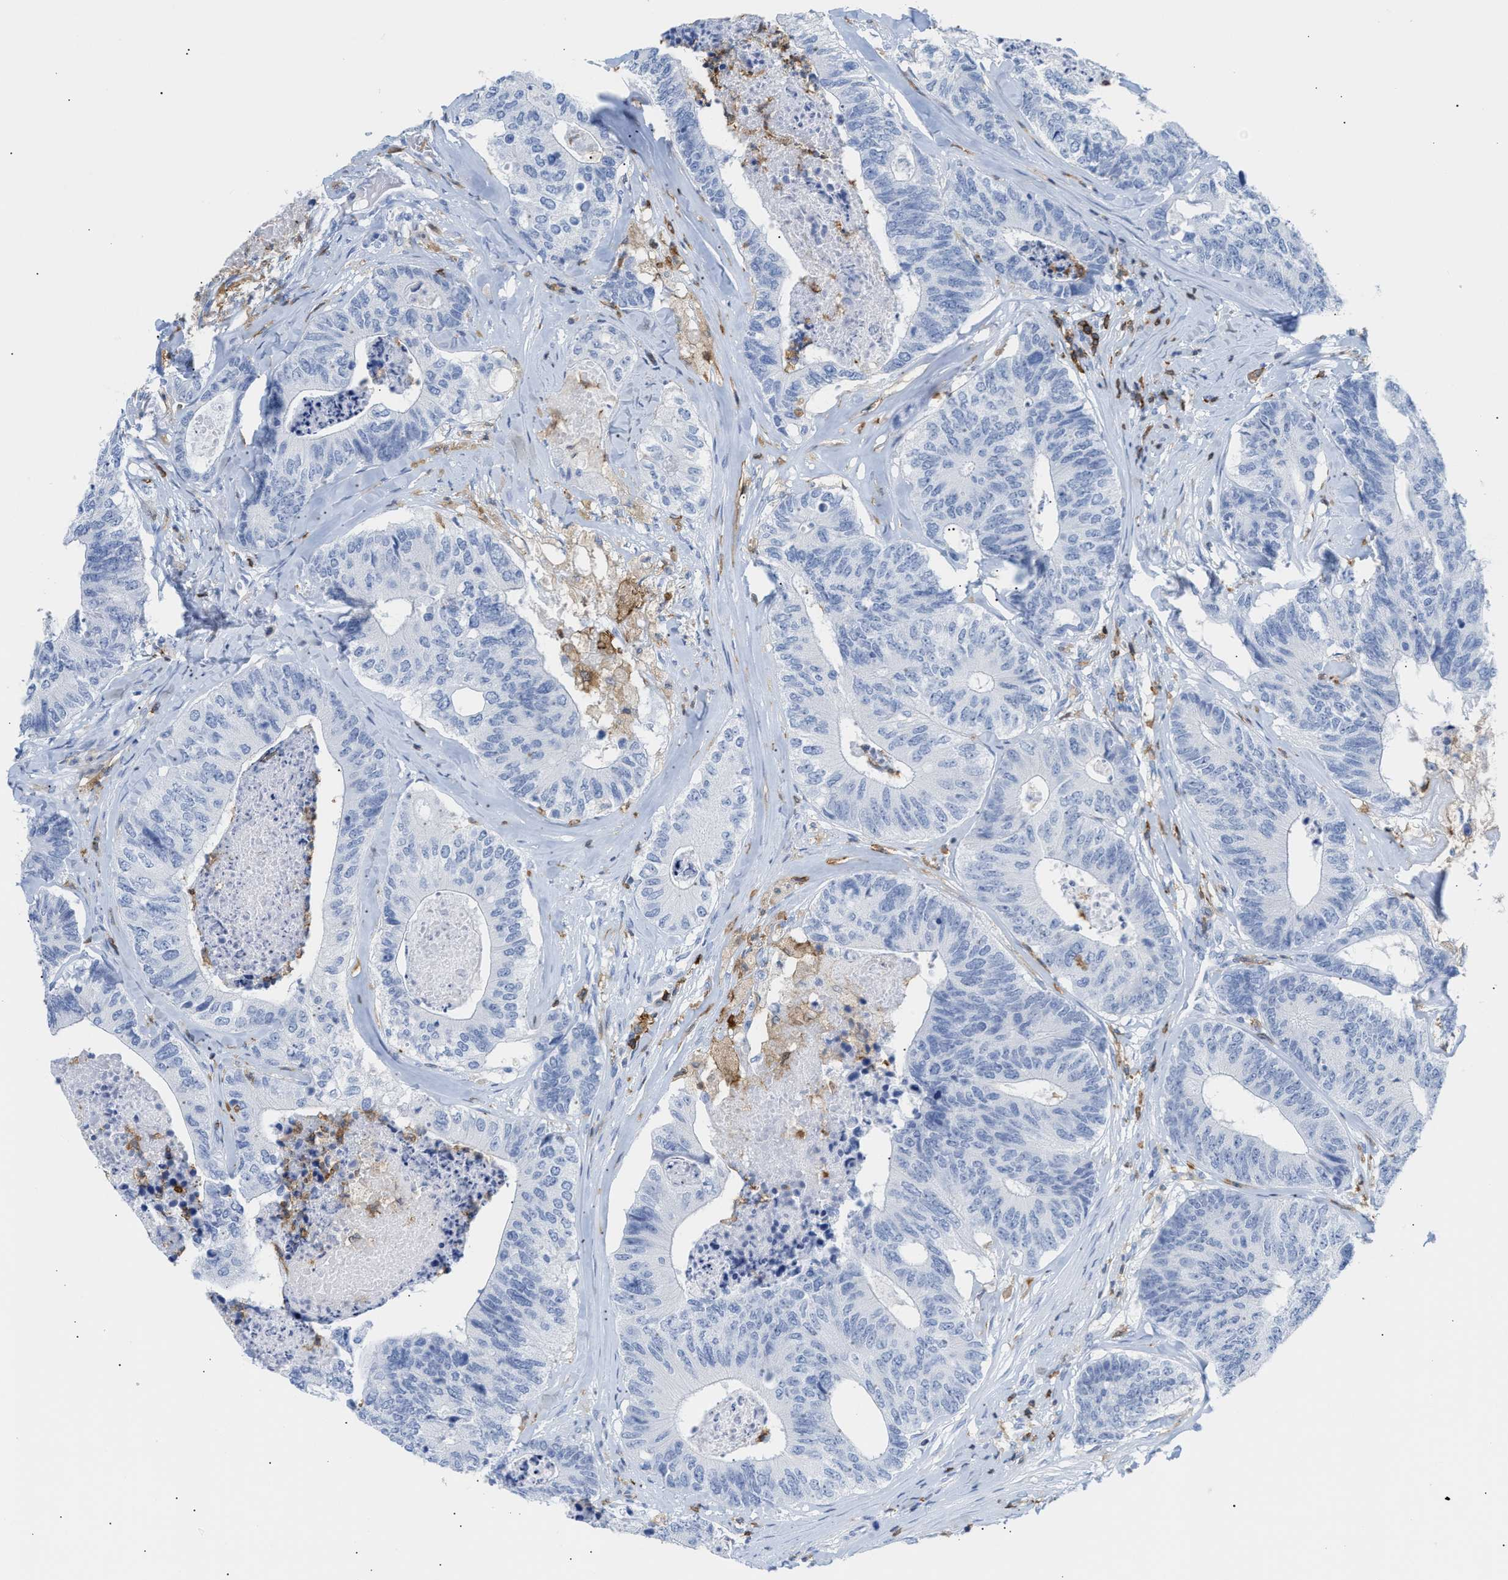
{"staining": {"intensity": "negative", "quantity": "none", "location": "none"}, "tissue": "colorectal cancer", "cell_type": "Tumor cells", "image_type": "cancer", "snomed": [{"axis": "morphology", "description": "Adenocarcinoma, NOS"}, {"axis": "topography", "description": "Colon"}], "caption": "DAB immunohistochemical staining of colorectal cancer (adenocarcinoma) exhibits no significant staining in tumor cells.", "gene": "LCP1", "patient": {"sex": "female", "age": 67}}